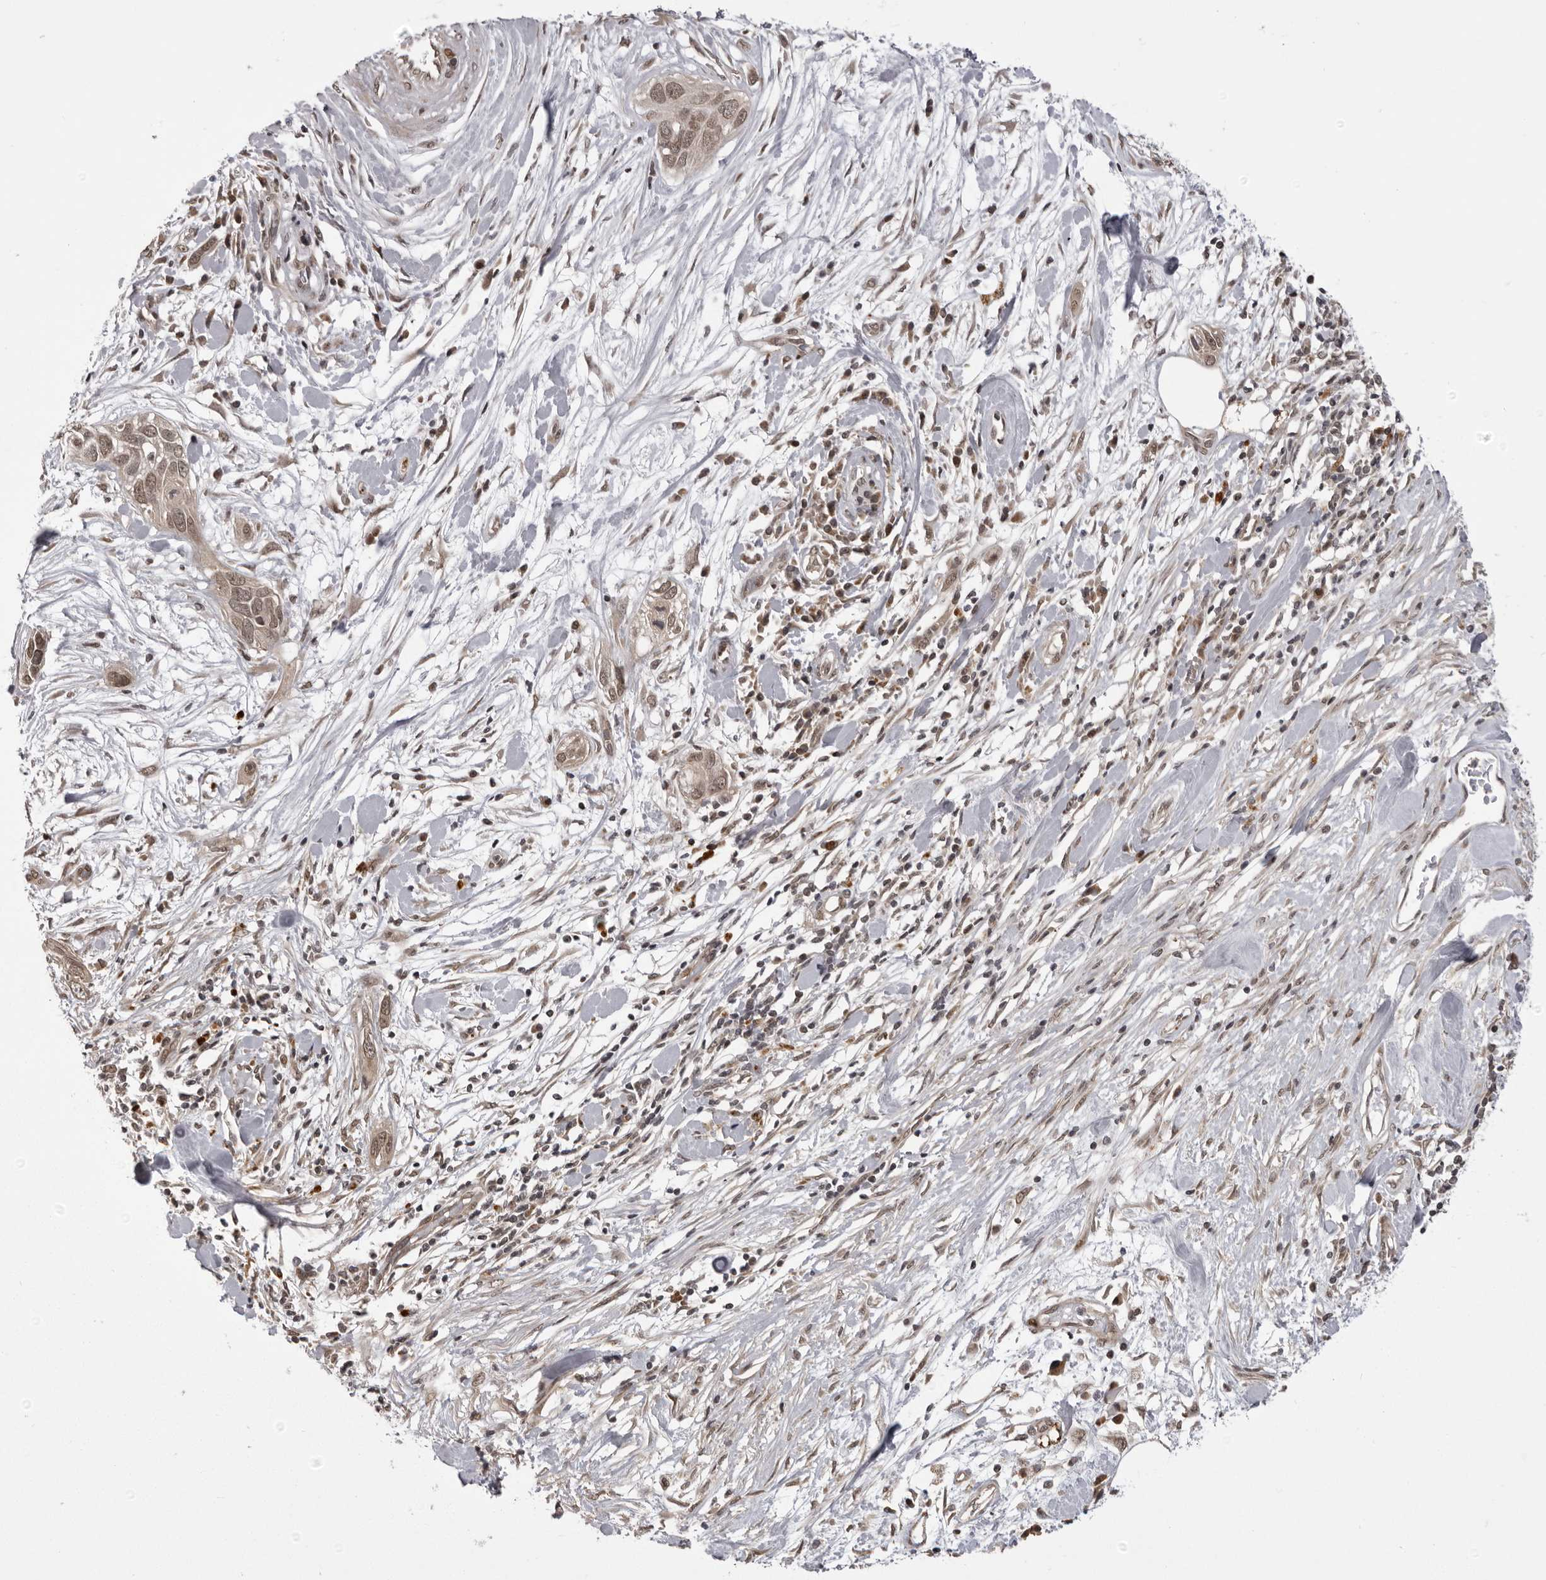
{"staining": {"intensity": "moderate", "quantity": ">75%", "location": "cytoplasmic/membranous,nuclear"}, "tissue": "pancreatic cancer", "cell_type": "Tumor cells", "image_type": "cancer", "snomed": [{"axis": "morphology", "description": "Adenocarcinoma, NOS"}, {"axis": "topography", "description": "Pancreas"}], "caption": "Adenocarcinoma (pancreatic) was stained to show a protein in brown. There is medium levels of moderate cytoplasmic/membranous and nuclear staining in about >75% of tumor cells.", "gene": "C1orf109", "patient": {"sex": "female", "age": 60}}